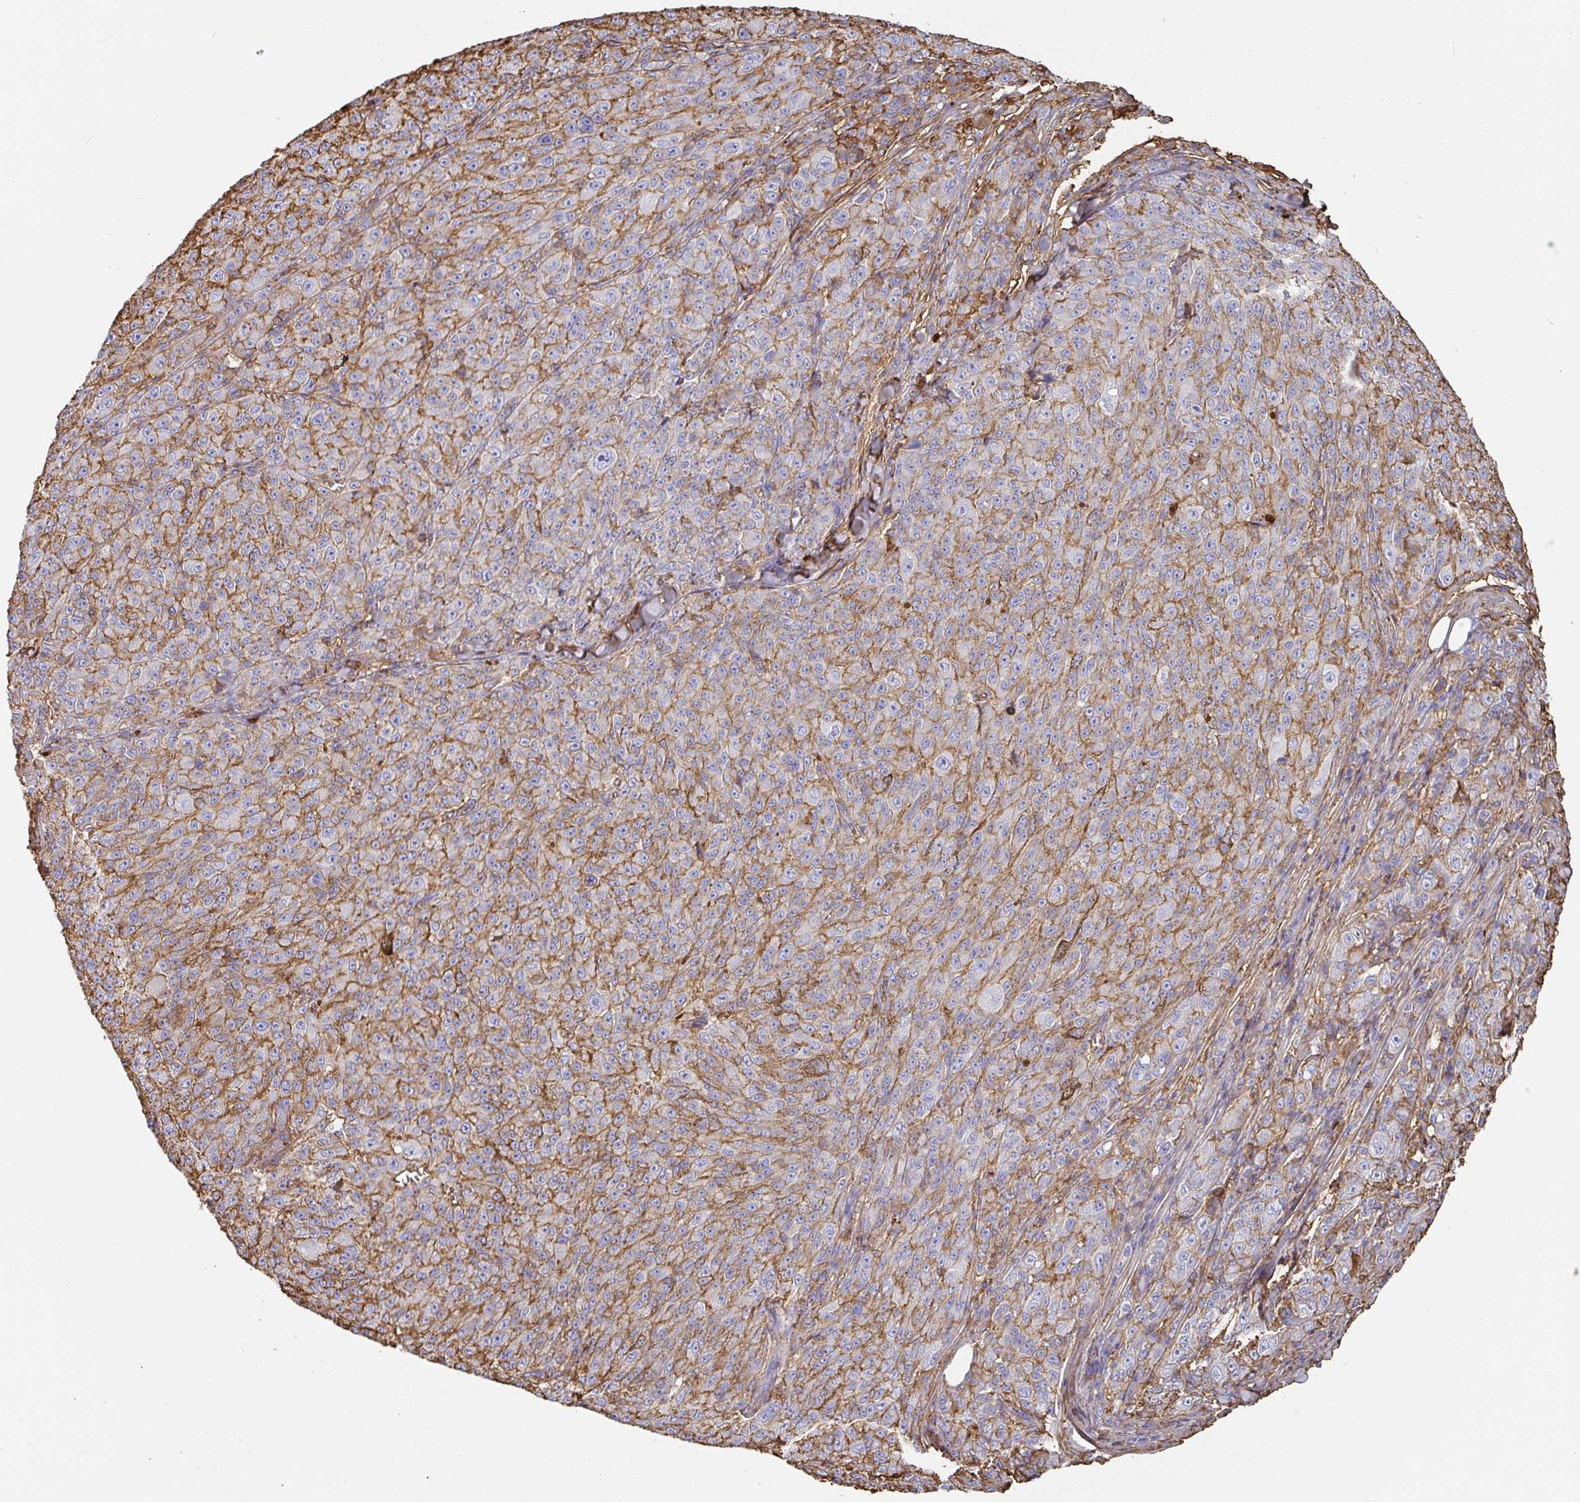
{"staining": {"intensity": "moderate", "quantity": "25%-75%", "location": "cytoplasmic/membranous"}, "tissue": "melanoma", "cell_type": "Tumor cells", "image_type": "cancer", "snomed": [{"axis": "morphology", "description": "Malignant melanoma, NOS"}, {"axis": "topography", "description": "Skin"}], "caption": "Immunohistochemical staining of malignant melanoma exhibits medium levels of moderate cytoplasmic/membranous protein staining in about 25%-75% of tumor cells.", "gene": "ALB", "patient": {"sex": "female", "age": 52}}